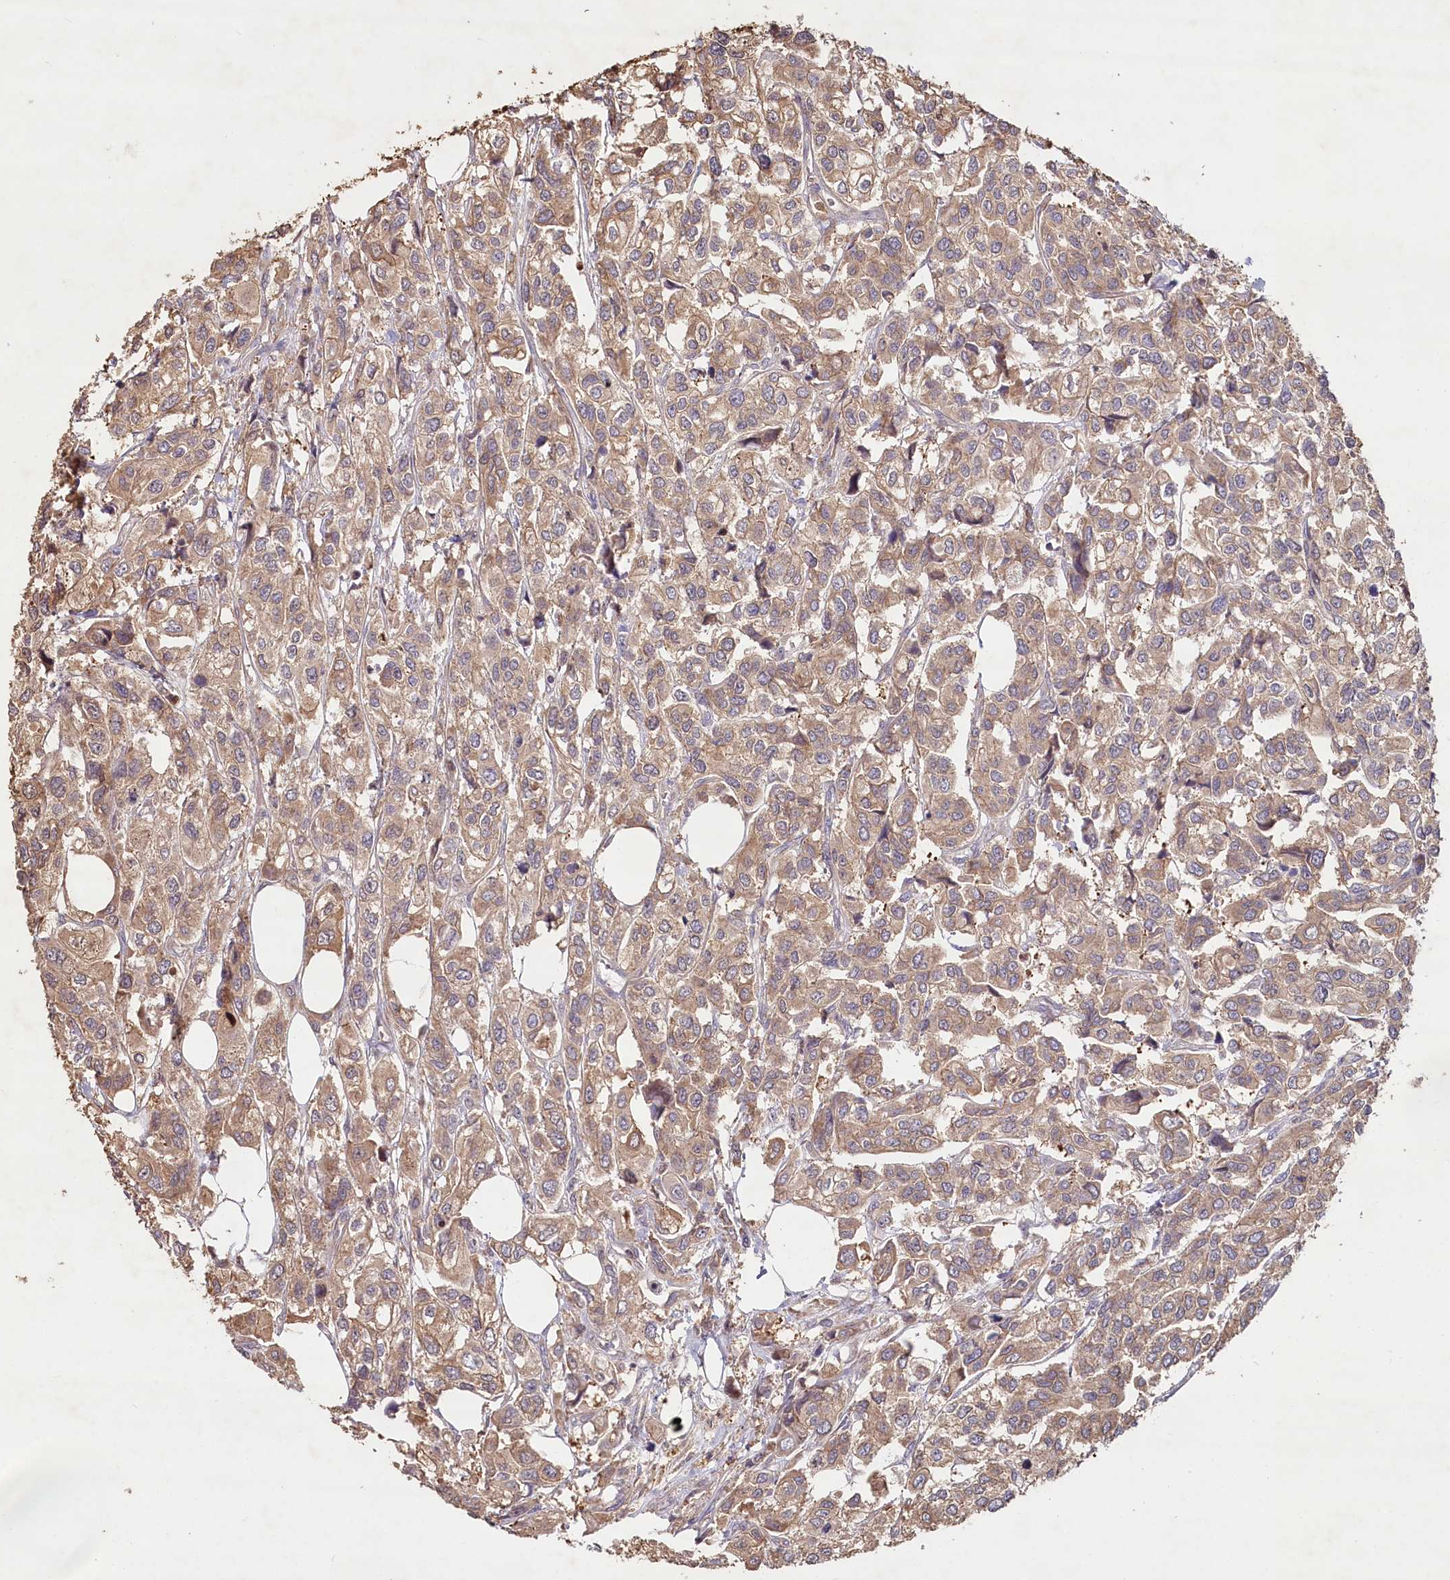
{"staining": {"intensity": "weak", "quantity": ">75%", "location": "cytoplasmic/membranous"}, "tissue": "urothelial cancer", "cell_type": "Tumor cells", "image_type": "cancer", "snomed": [{"axis": "morphology", "description": "Urothelial carcinoma, High grade"}, {"axis": "topography", "description": "Urinary bladder"}], "caption": "An immunohistochemistry (IHC) micrograph of neoplastic tissue is shown. Protein staining in brown highlights weak cytoplasmic/membranous positivity in high-grade urothelial carcinoma within tumor cells.", "gene": "HAL", "patient": {"sex": "male", "age": 67}}